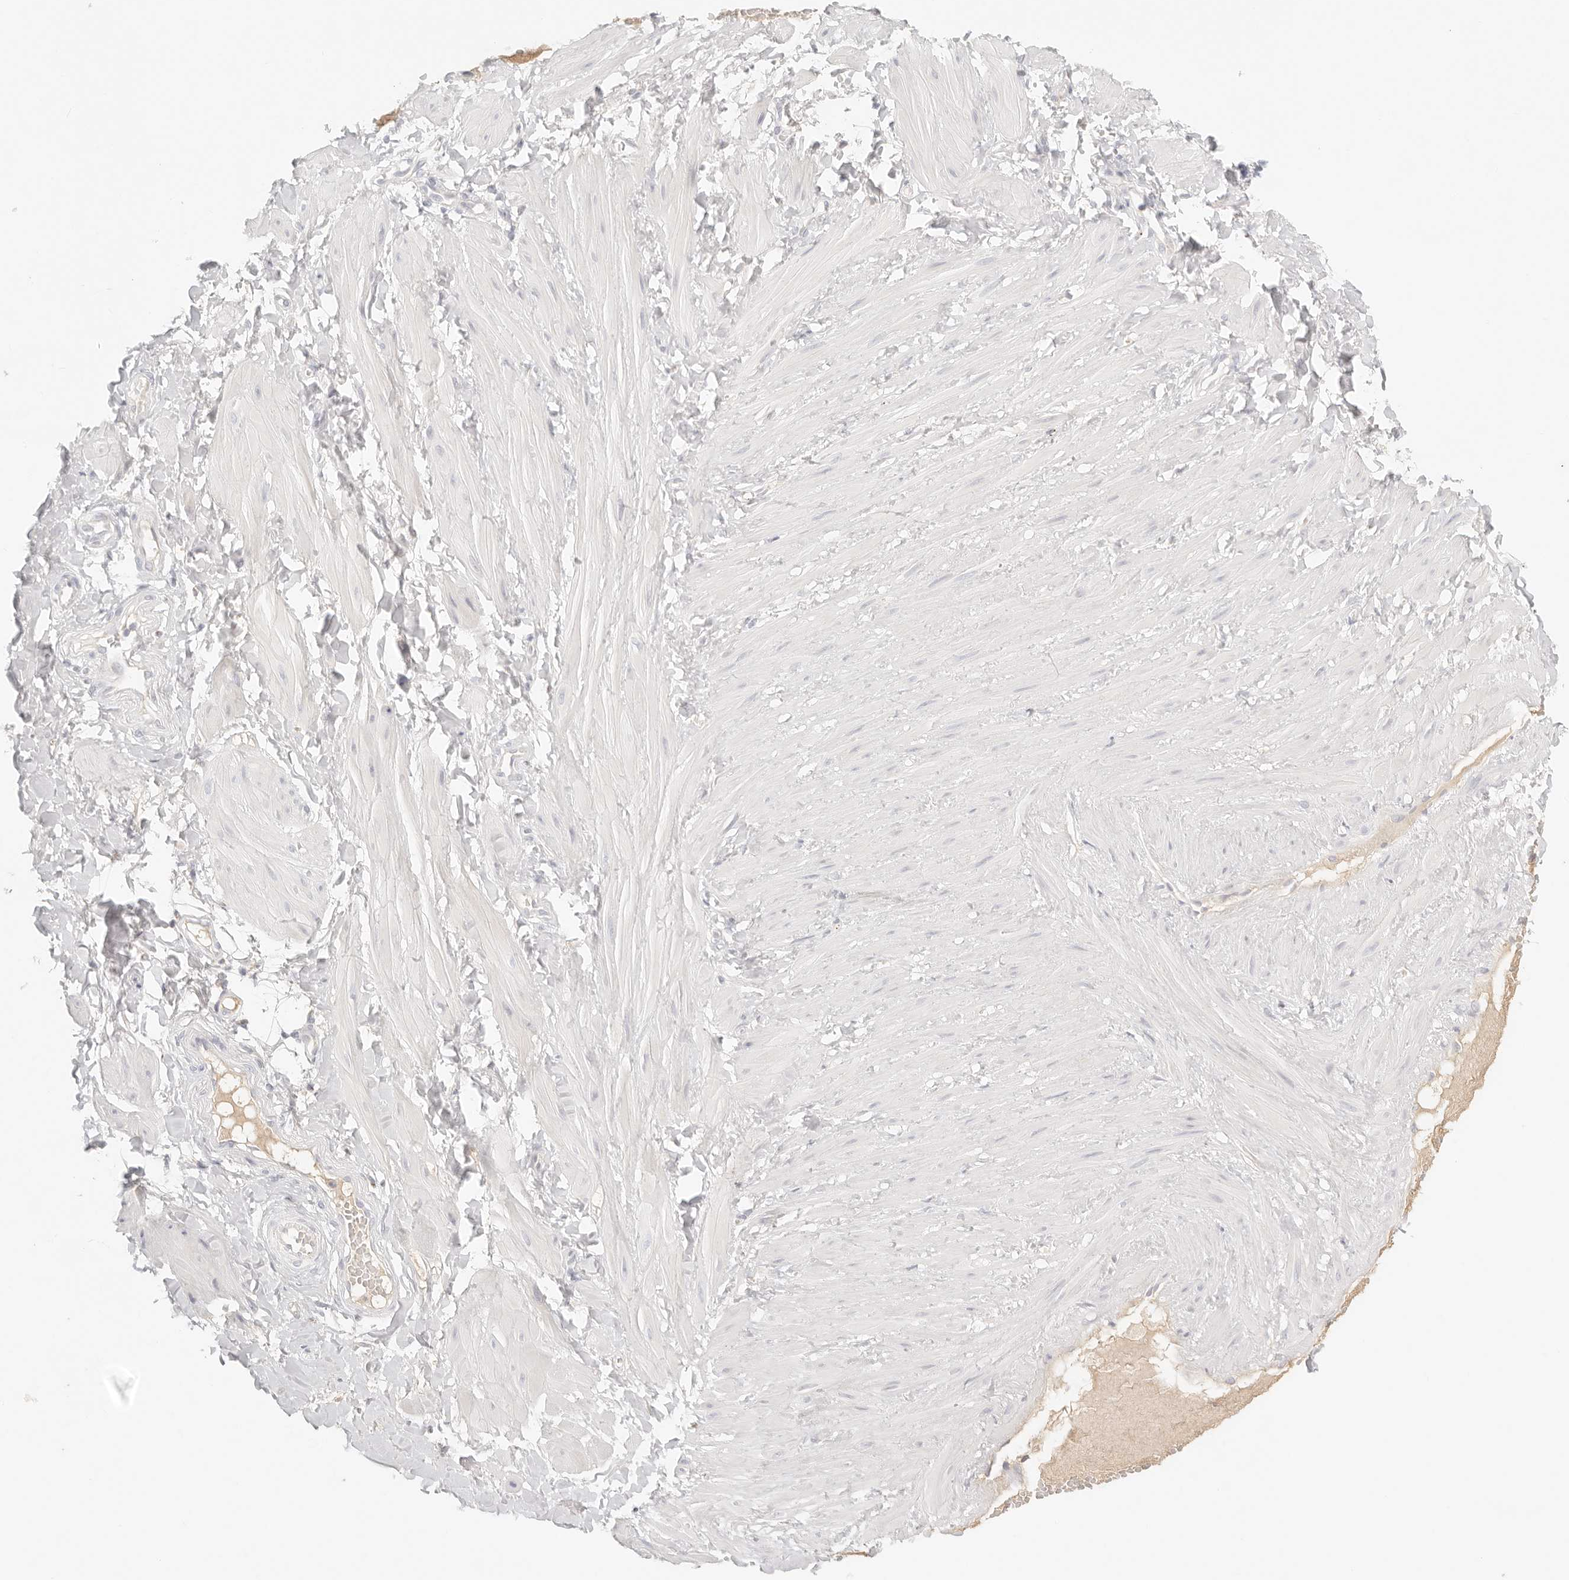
{"staining": {"intensity": "negative", "quantity": "none", "location": "none"}, "tissue": "soft tissue", "cell_type": "Fibroblasts", "image_type": "normal", "snomed": [{"axis": "morphology", "description": "Normal tissue, NOS"}, {"axis": "topography", "description": "Adipose tissue"}, {"axis": "topography", "description": "Vascular tissue"}, {"axis": "topography", "description": "Peripheral nerve tissue"}], "caption": "Human soft tissue stained for a protein using IHC exhibits no positivity in fibroblasts.", "gene": "CEP120", "patient": {"sex": "male", "age": 25}}